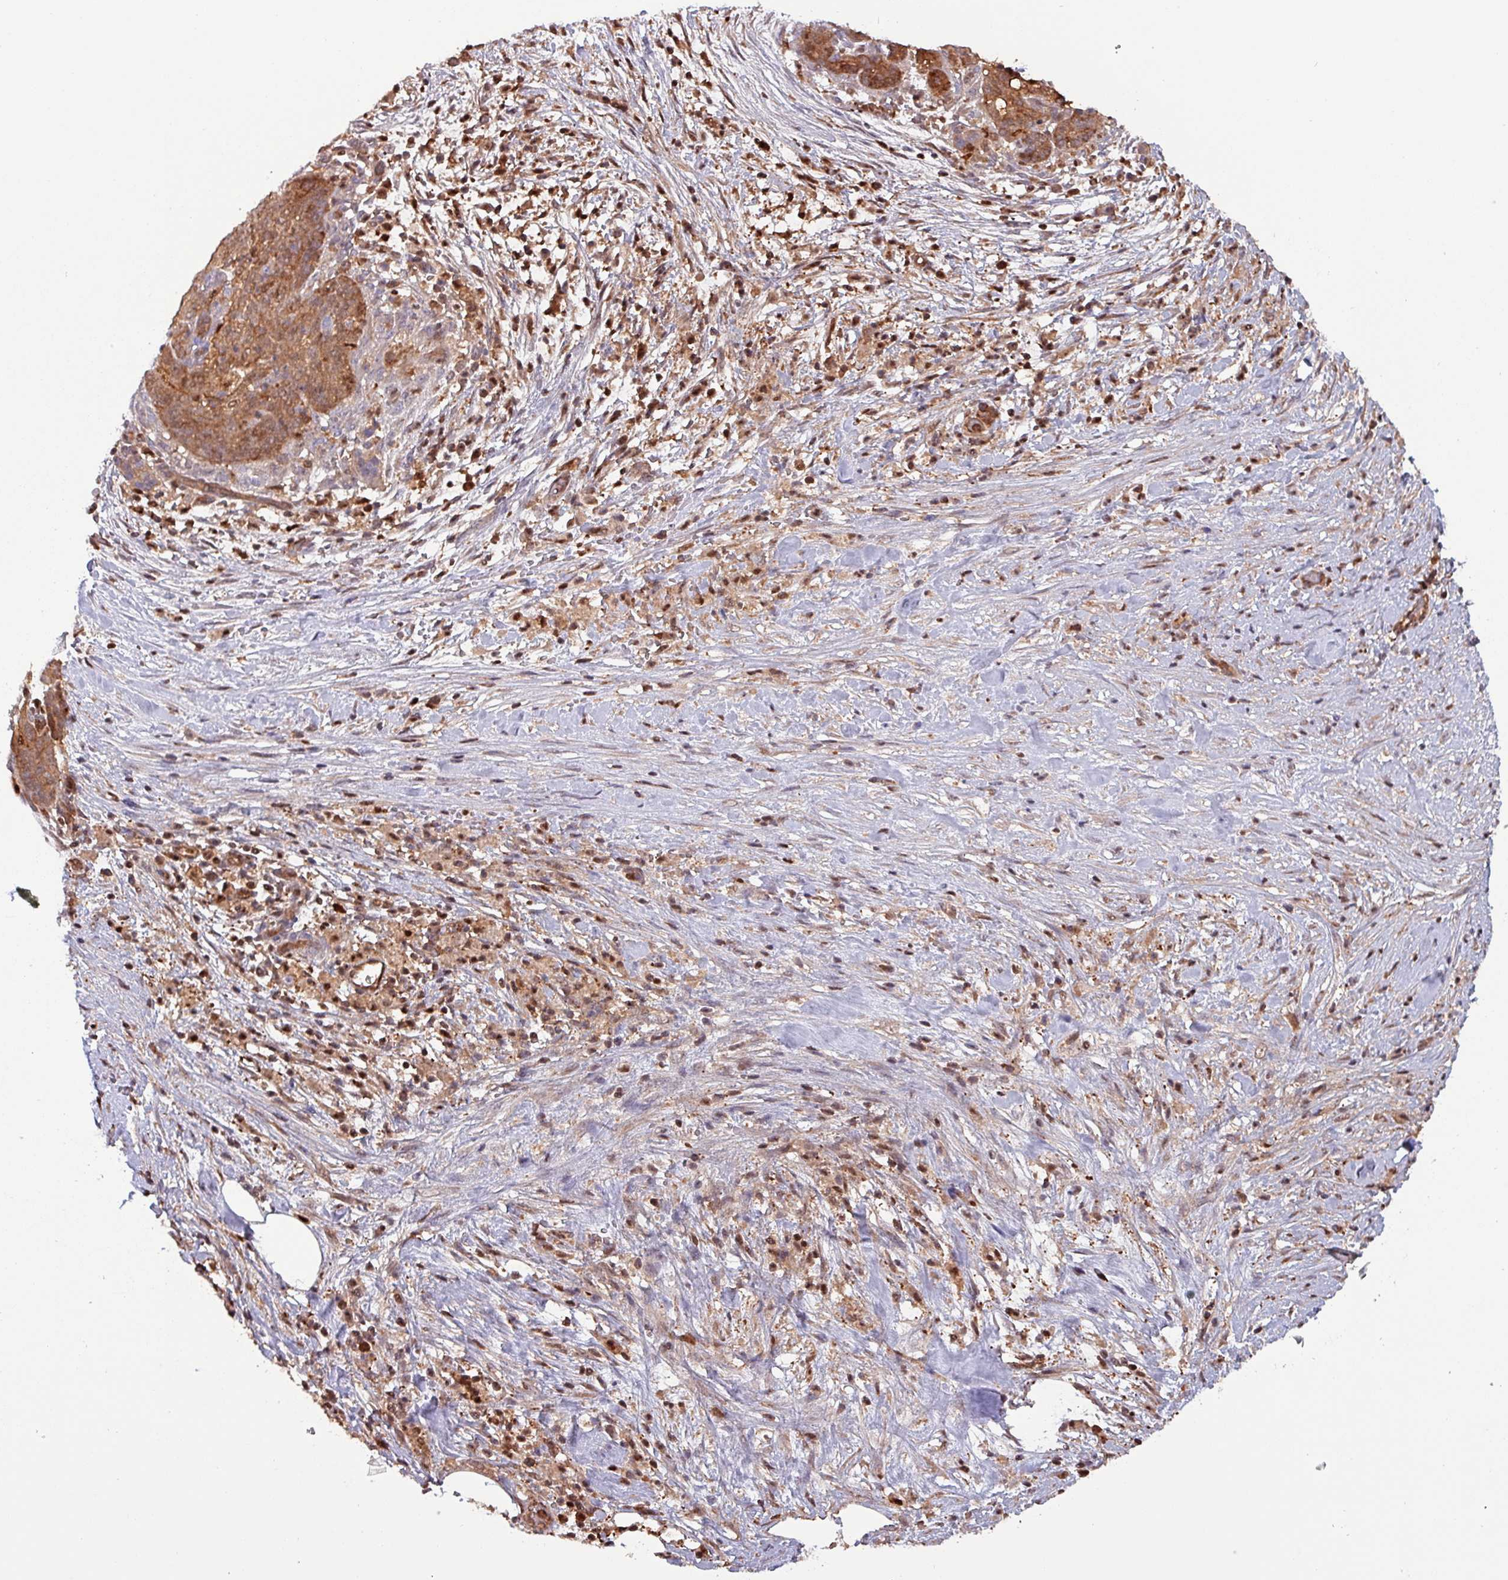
{"staining": {"intensity": "moderate", "quantity": ">75%", "location": "cytoplasmic/membranous"}, "tissue": "pancreatic cancer", "cell_type": "Tumor cells", "image_type": "cancer", "snomed": [{"axis": "morphology", "description": "Adenocarcinoma, NOS"}, {"axis": "topography", "description": "Pancreas"}], "caption": "A medium amount of moderate cytoplasmic/membranous expression is seen in approximately >75% of tumor cells in adenocarcinoma (pancreatic) tissue.", "gene": "PSMB8", "patient": {"sex": "male", "age": 44}}